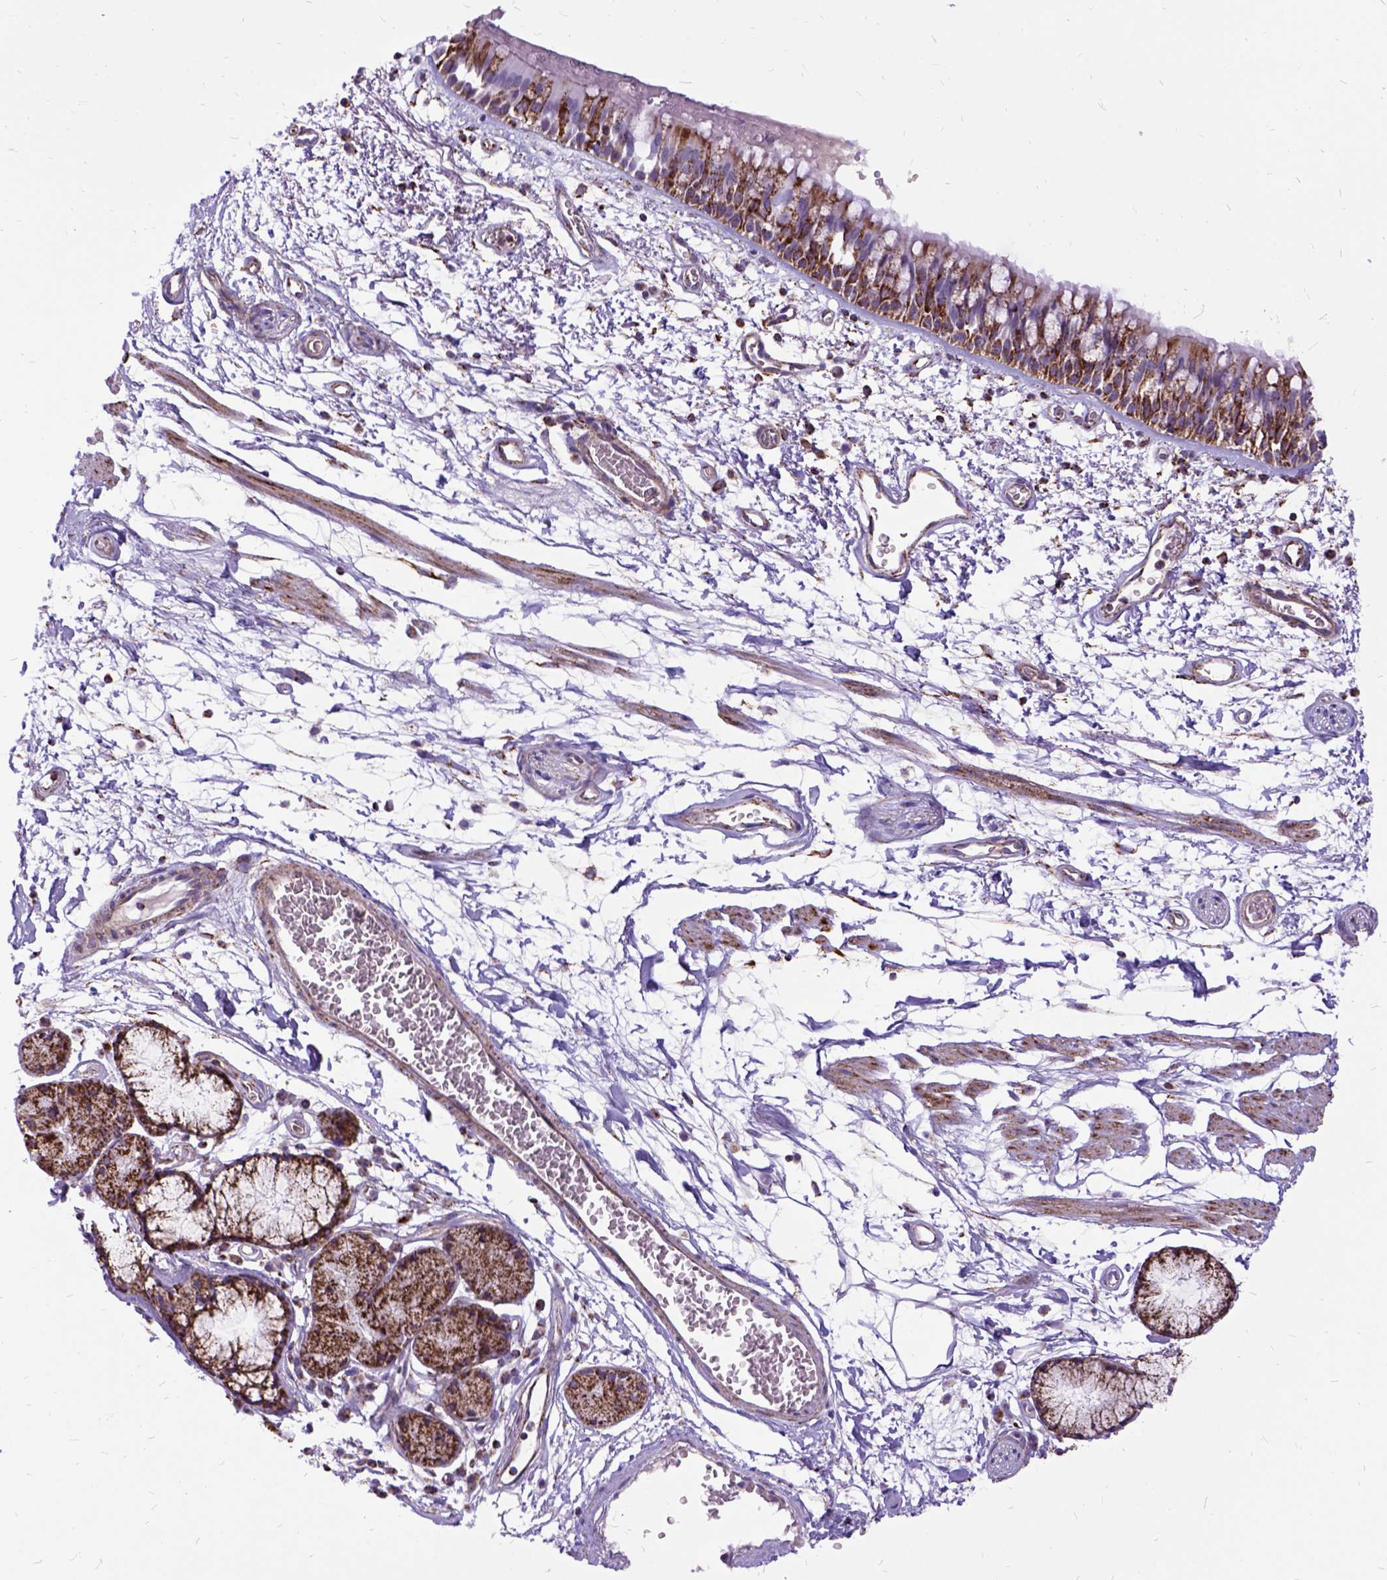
{"staining": {"intensity": "strong", "quantity": ">75%", "location": "cytoplasmic/membranous"}, "tissue": "bronchus", "cell_type": "Respiratory epithelial cells", "image_type": "normal", "snomed": [{"axis": "morphology", "description": "Normal tissue, NOS"}, {"axis": "morphology", "description": "Squamous cell carcinoma, NOS"}, {"axis": "topography", "description": "Cartilage tissue"}, {"axis": "topography", "description": "Bronchus"}, {"axis": "topography", "description": "Lung"}], "caption": "Respiratory epithelial cells display high levels of strong cytoplasmic/membranous positivity in approximately >75% of cells in normal human bronchus. Using DAB (3,3'-diaminobenzidine) (brown) and hematoxylin (blue) stains, captured at high magnification using brightfield microscopy.", "gene": "OXCT1", "patient": {"sex": "male", "age": 66}}